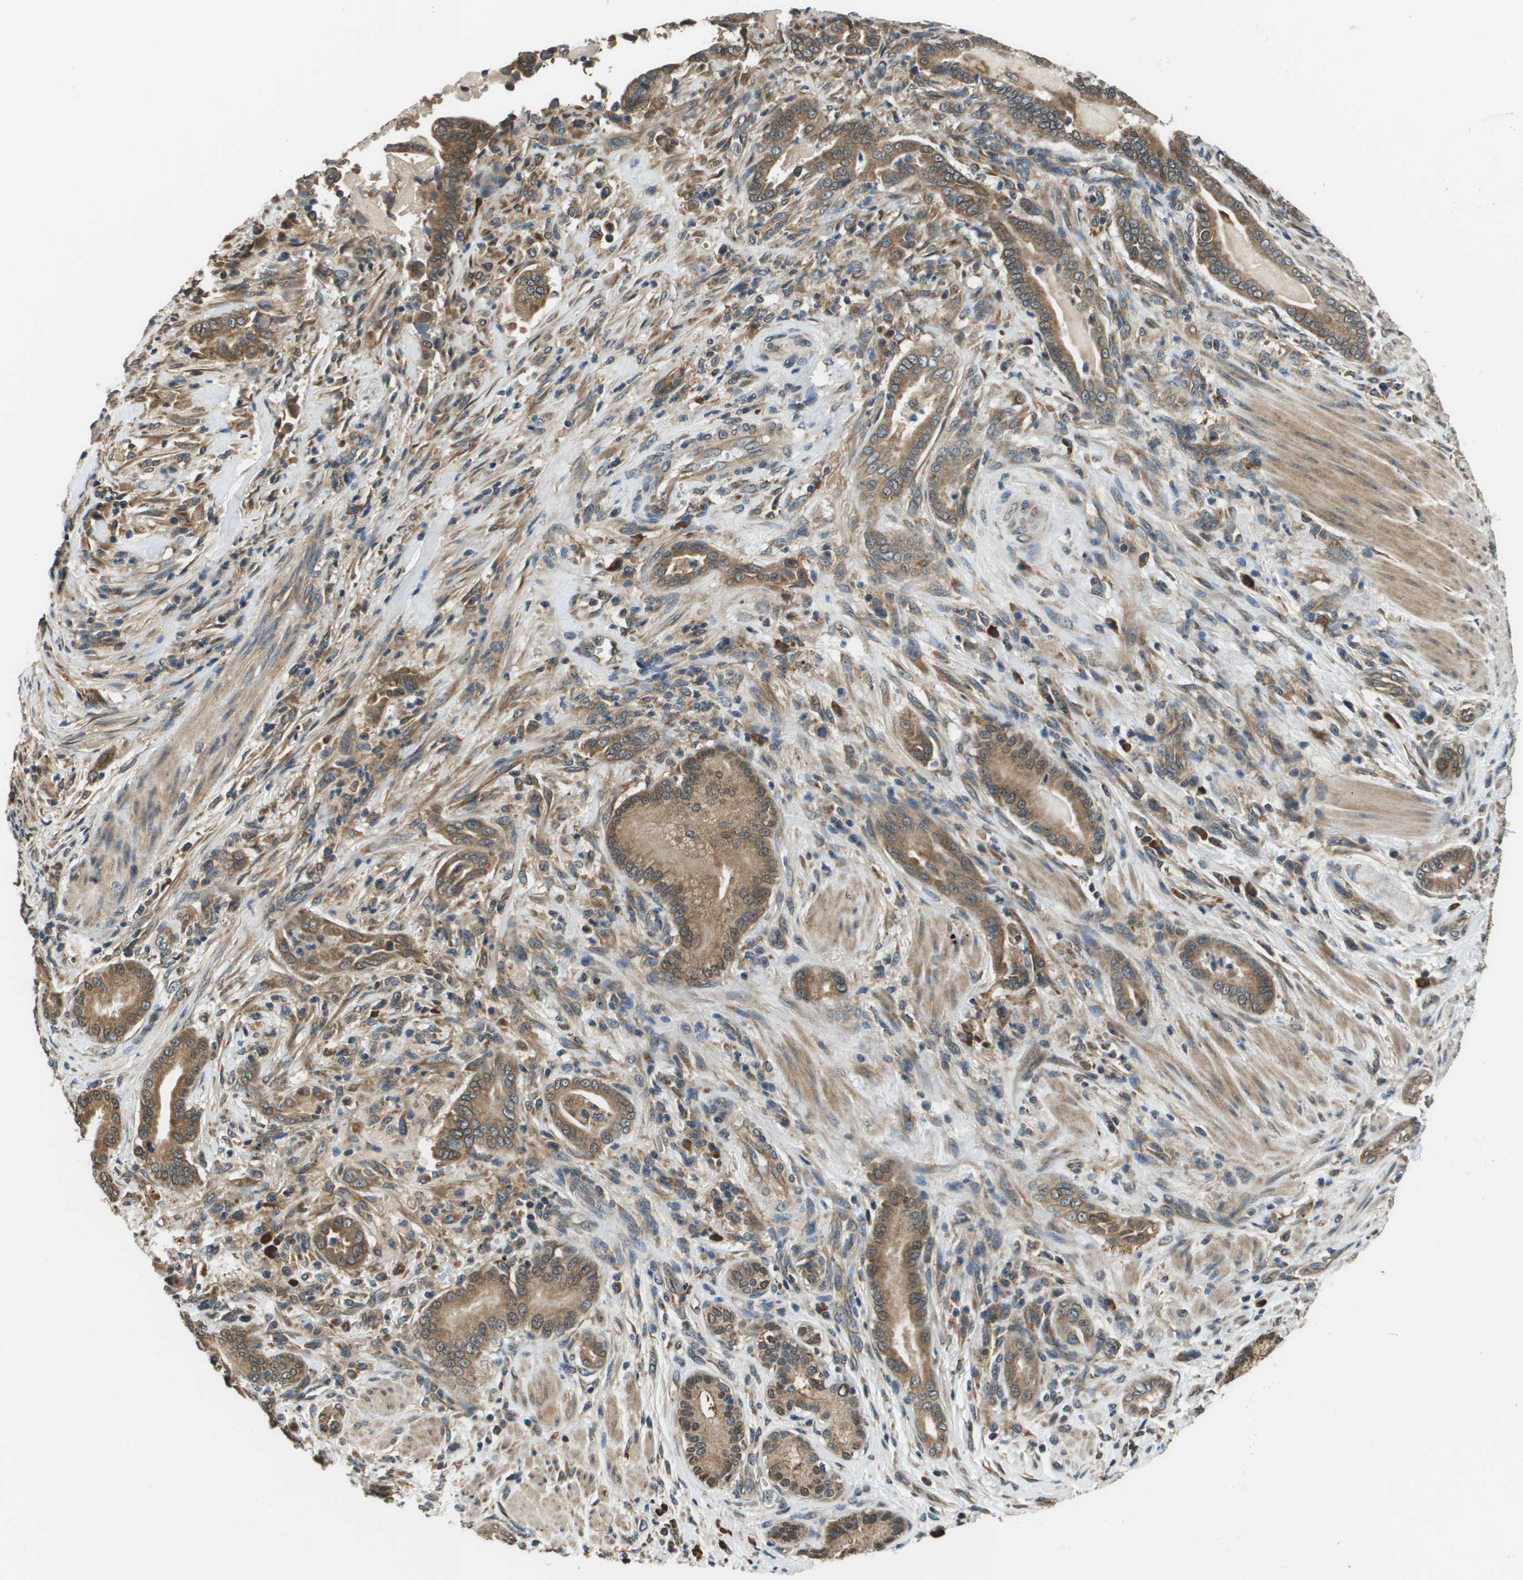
{"staining": {"intensity": "moderate", "quantity": ">75%", "location": "cytoplasmic/membranous"}, "tissue": "pancreatic cancer", "cell_type": "Tumor cells", "image_type": "cancer", "snomed": [{"axis": "morphology", "description": "Normal tissue, NOS"}, {"axis": "morphology", "description": "Adenocarcinoma, NOS"}, {"axis": "topography", "description": "Pancreas"}], "caption": "Moderate cytoplasmic/membranous staining for a protein is appreciated in about >75% of tumor cells of pancreatic cancer (adenocarcinoma) using immunohistochemistry.", "gene": "SEC62", "patient": {"sex": "male", "age": 63}}